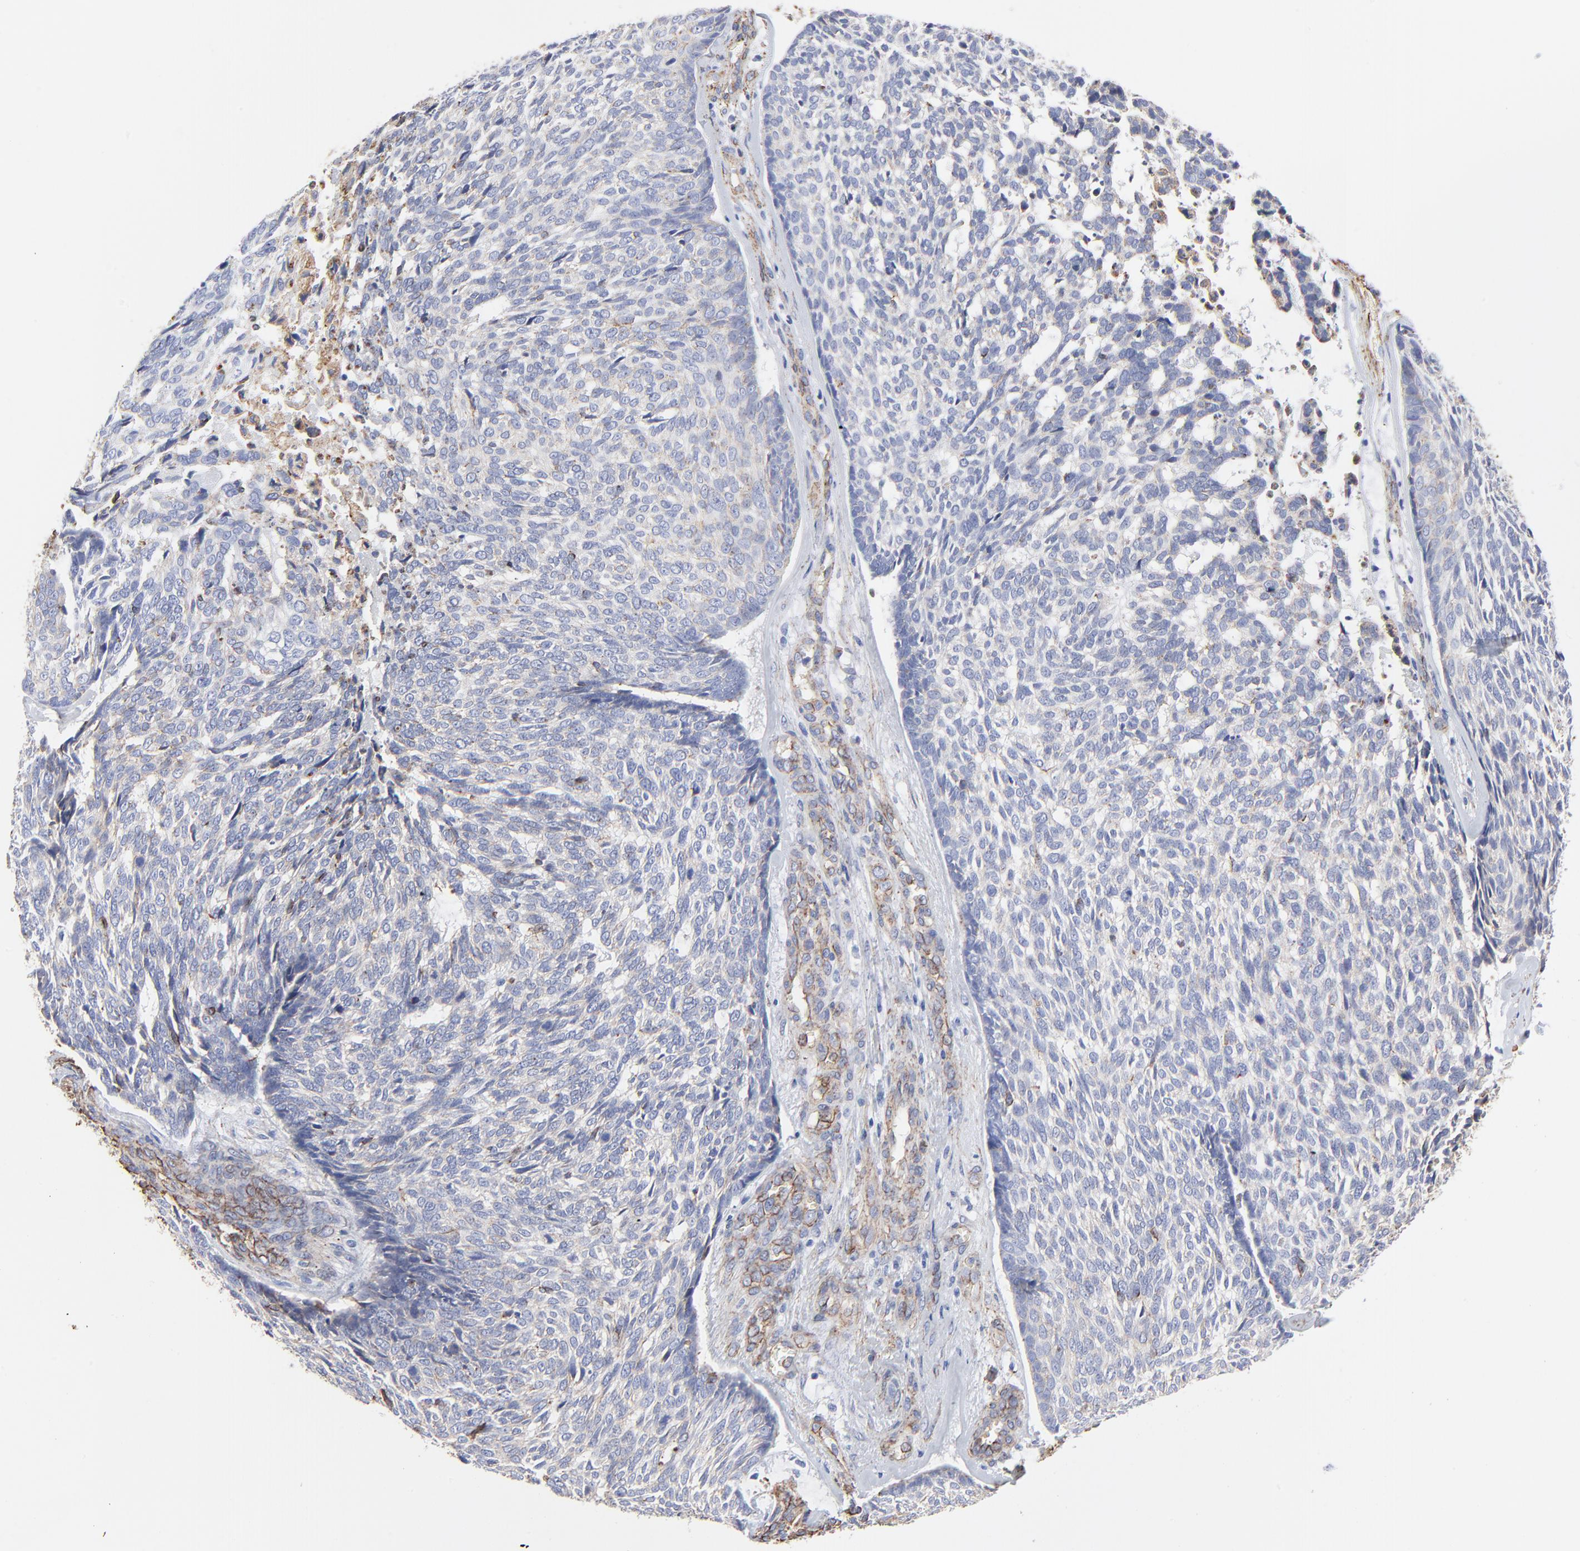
{"staining": {"intensity": "weak", "quantity": "25%-75%", "location": "cytoplasmic/membranous"}, "tissue": "skin cancer", "cell_type": "Tumor cells", "image_type": "cancer", "snomed": [{"axis": "morphology", "description": "Basal cell carcinoma"}, {"axis": "topography", "description": "Skin"}], "caption": "Immunohistochemistry of basal cell carcinoma (skin) shows low levels of weak cytoplasmic/membranous positivity in approximately 25%-75% of tumor cells. (Stains: DAB (3,3'-diaminobenzidine) in brown, nuclei in blue, Microscopy: brightfield microscopy at high magnification).", "gene": "CAV1", "patient": {"sex": "male", "age": 72}}